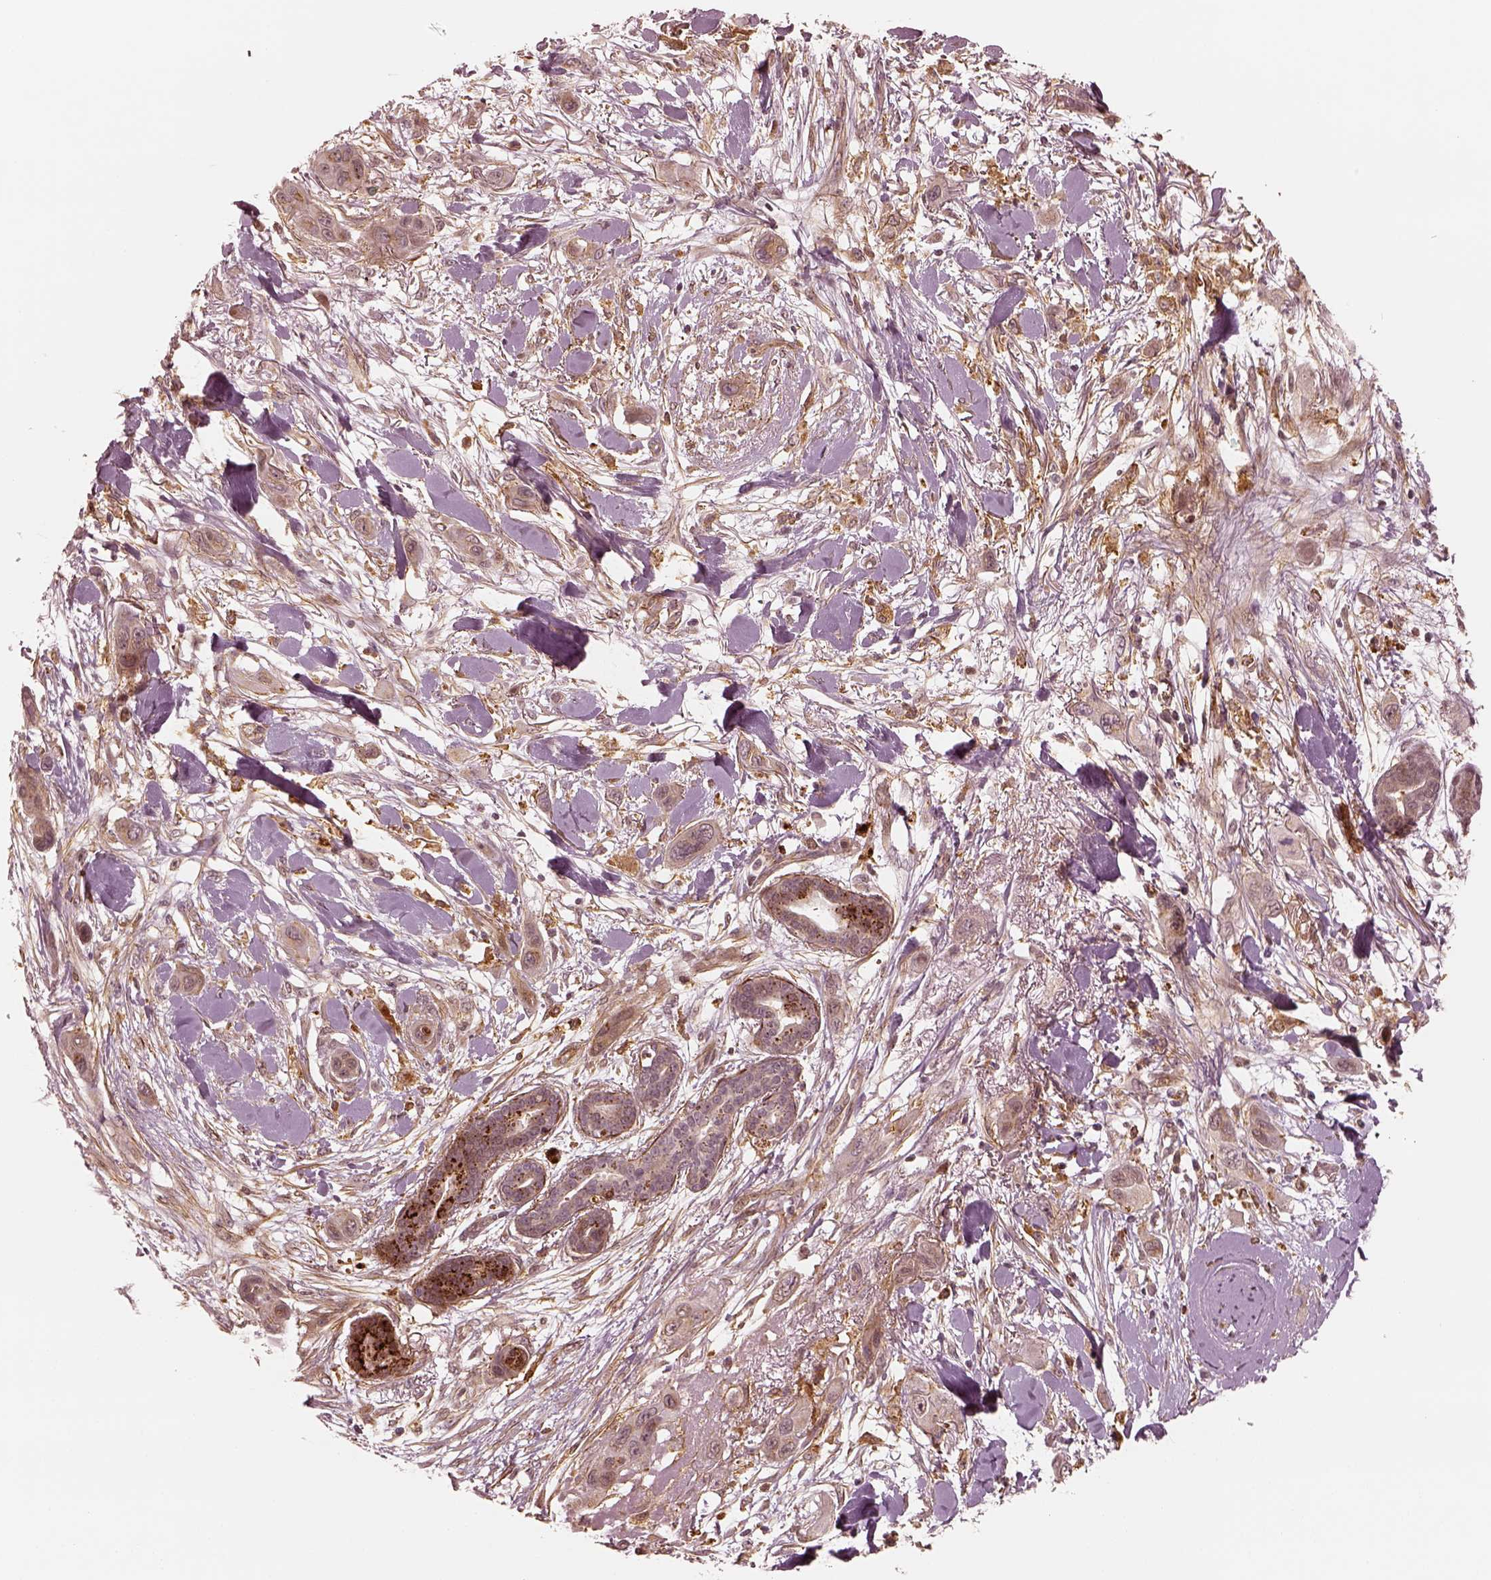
{"staining": {"intensity": "weak", "quantity": ">75%", "location": "cytoplasmic/membranous"}, "tissue": "skin cancer", "cell_type": "Tumor cells", "image_type": "cancer", "snomed": [{"axis": "morphology", "description": "Squamous cell carcinoma, NOS"}, {"axis": "topography", "description": "Skin"}], "caption": "Immunohistochemical staining of skin cancer demonstrates low levels of weak cytoplasmic/membranous protein positivity in about >75% of tumor cells.", "gene": "SLC12A9", "patient": {"sex": "male", "age": 79}}